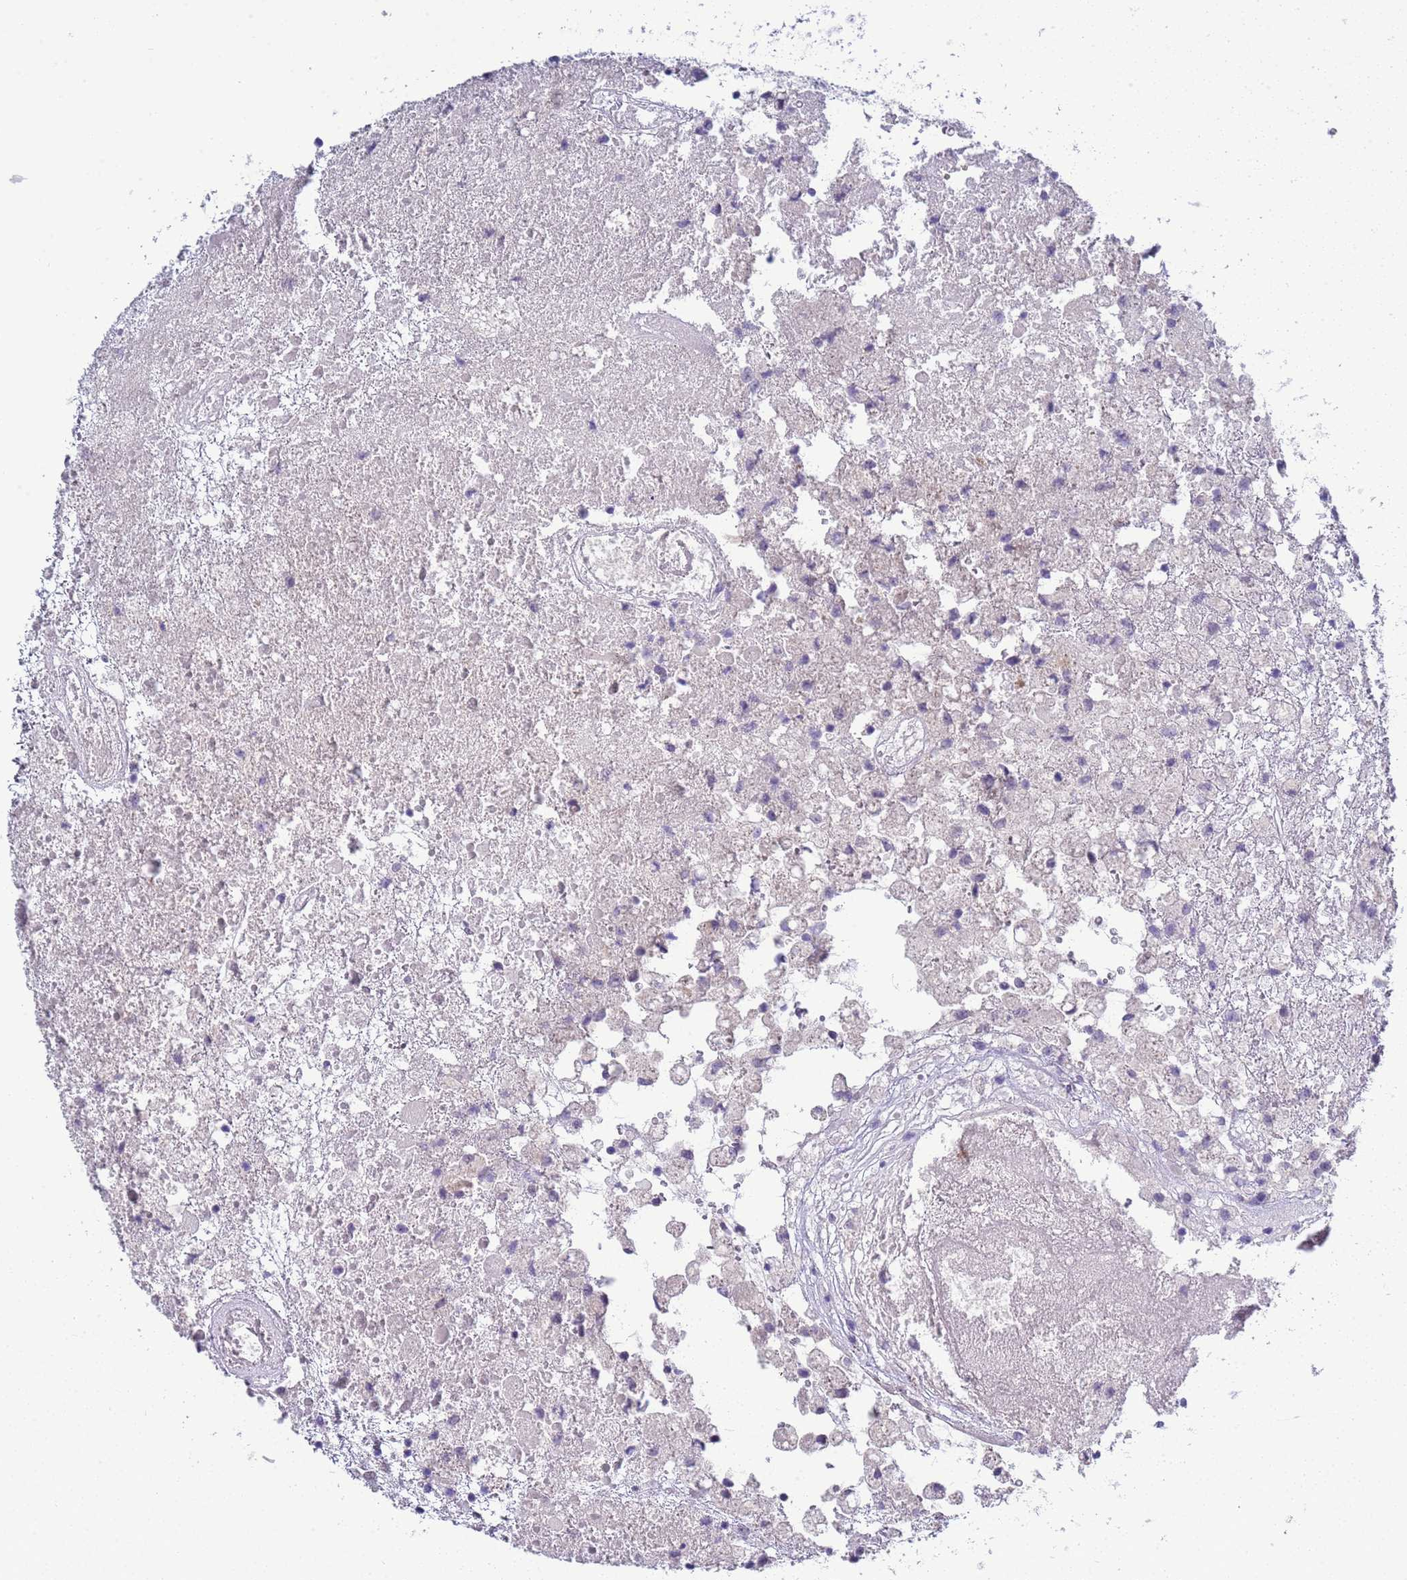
{"staining": {"intensity": "negative", "quantity": "none", "location": "none"}, "tissue": "glioma", "cell_type": "Tumor cells", "image_type": "cancer", "snomed": [{"axis": "morphology", "description": "Glioma, malignant, High grade"}, {"axis": "topography", "description": "Brain"}], "caption": "Micrograph shows no protein staining in tumor cells of malignant glioma (high-grade) tissue.", "gene": "TRMT10A", "patient": {"sex": "male", "age": 76}}